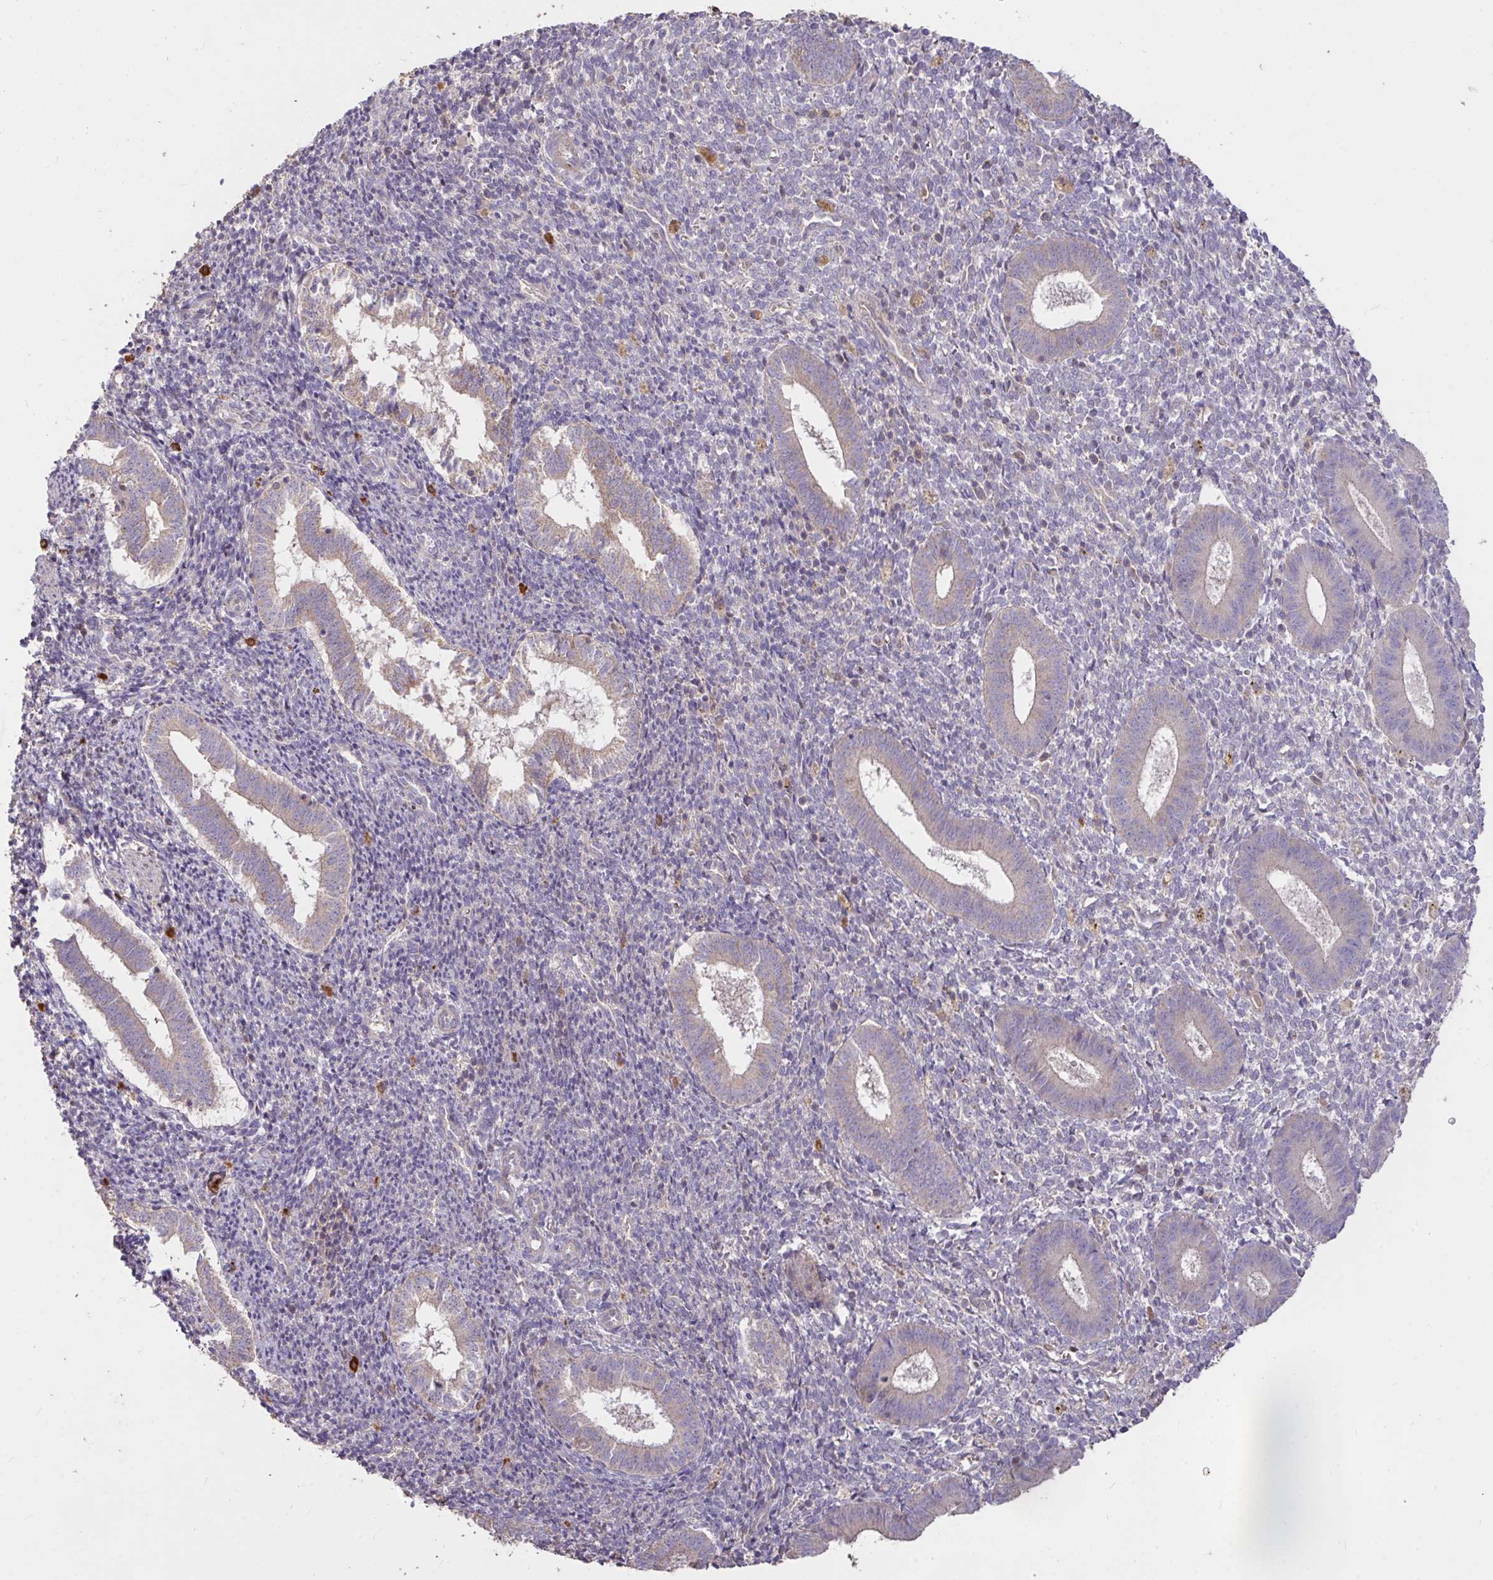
{"staining": {"intensity": "negative", "quantity": "none", "location": "none"}, "tissue": "endometrium", "cell_type": "Cells in endometrial stroma", "image_type": "normal", "snomed": [{"axis": "morphology", "description": "Normal tissue, NOS"}, {"axis": "topography", "description": "Endometrium"}], "caption": "Immunohistochemistry of unremarkable endometrium displays no positivity in cells in endometrial stroma. (DAB (3,3'-diaminobenzidine) immunohistochemistry visualized using brightfield microscopy, high magnification).", "gene": "FCER1A", "patient": {"sex": "female", "age": 25}}